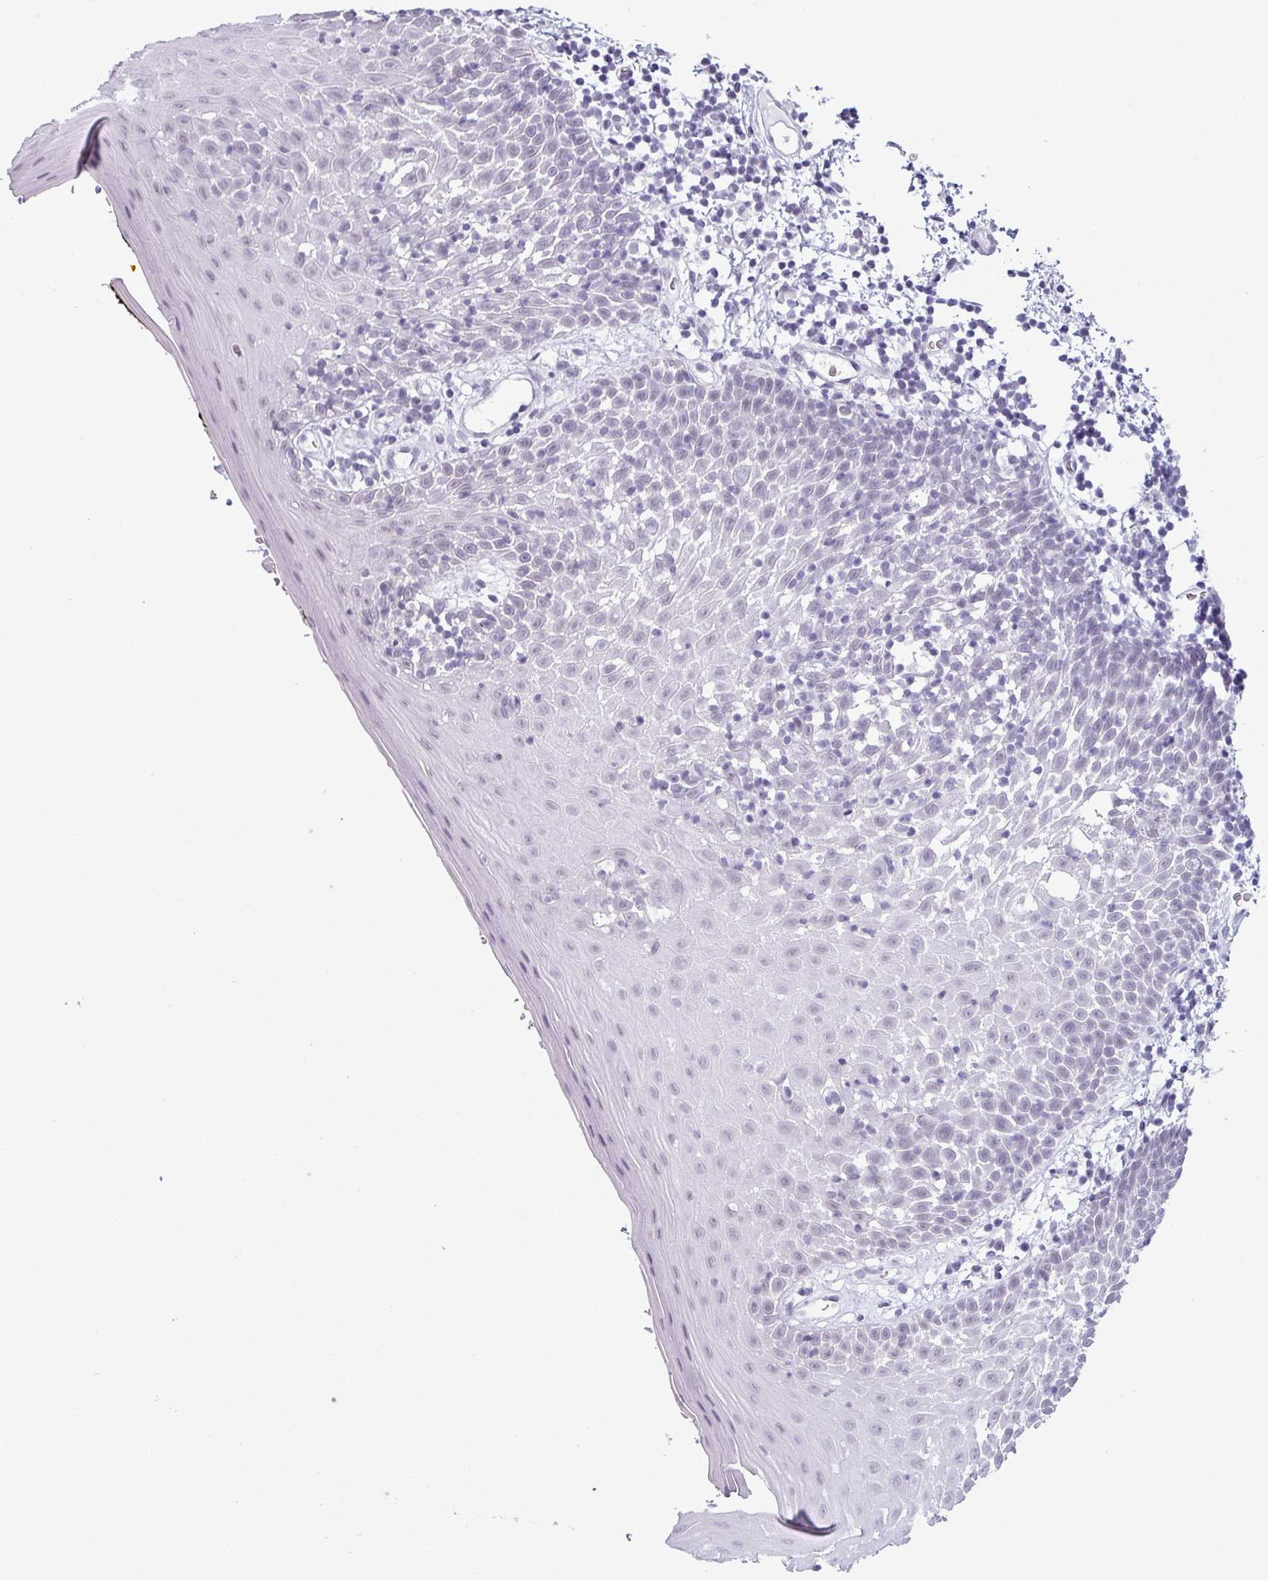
{"staining": {"intensity": "weak", "quantity": "<25%", "location": "nuclear"}, "tissue": "oral mucosa", "cell_type": "Squamous epithelial cells", "image_type": "normal", "snomed": [{"axis": "morphology", "description": "Normal tissue, NOS"}, {"axis": "morphology", "description": "Squamous cell carcinoma, NOS"}, {"axis": "topography", "description": "Oral tissue"}, {"axis": "topography", "description": "Tounge, NOS"}, {"axis": "topography", "description": "Head-Neck"}], "caption": "This photomicrograph is of unremarkable oral mucosa stained with immunohistochemistry (IHC) to label a protein in brown with the nuclei are counter-stained blue. There is no positivity in squamous epithelial cells.", "gene": "SRGAP1", "patient": {"sex": "male", "age": 76}}